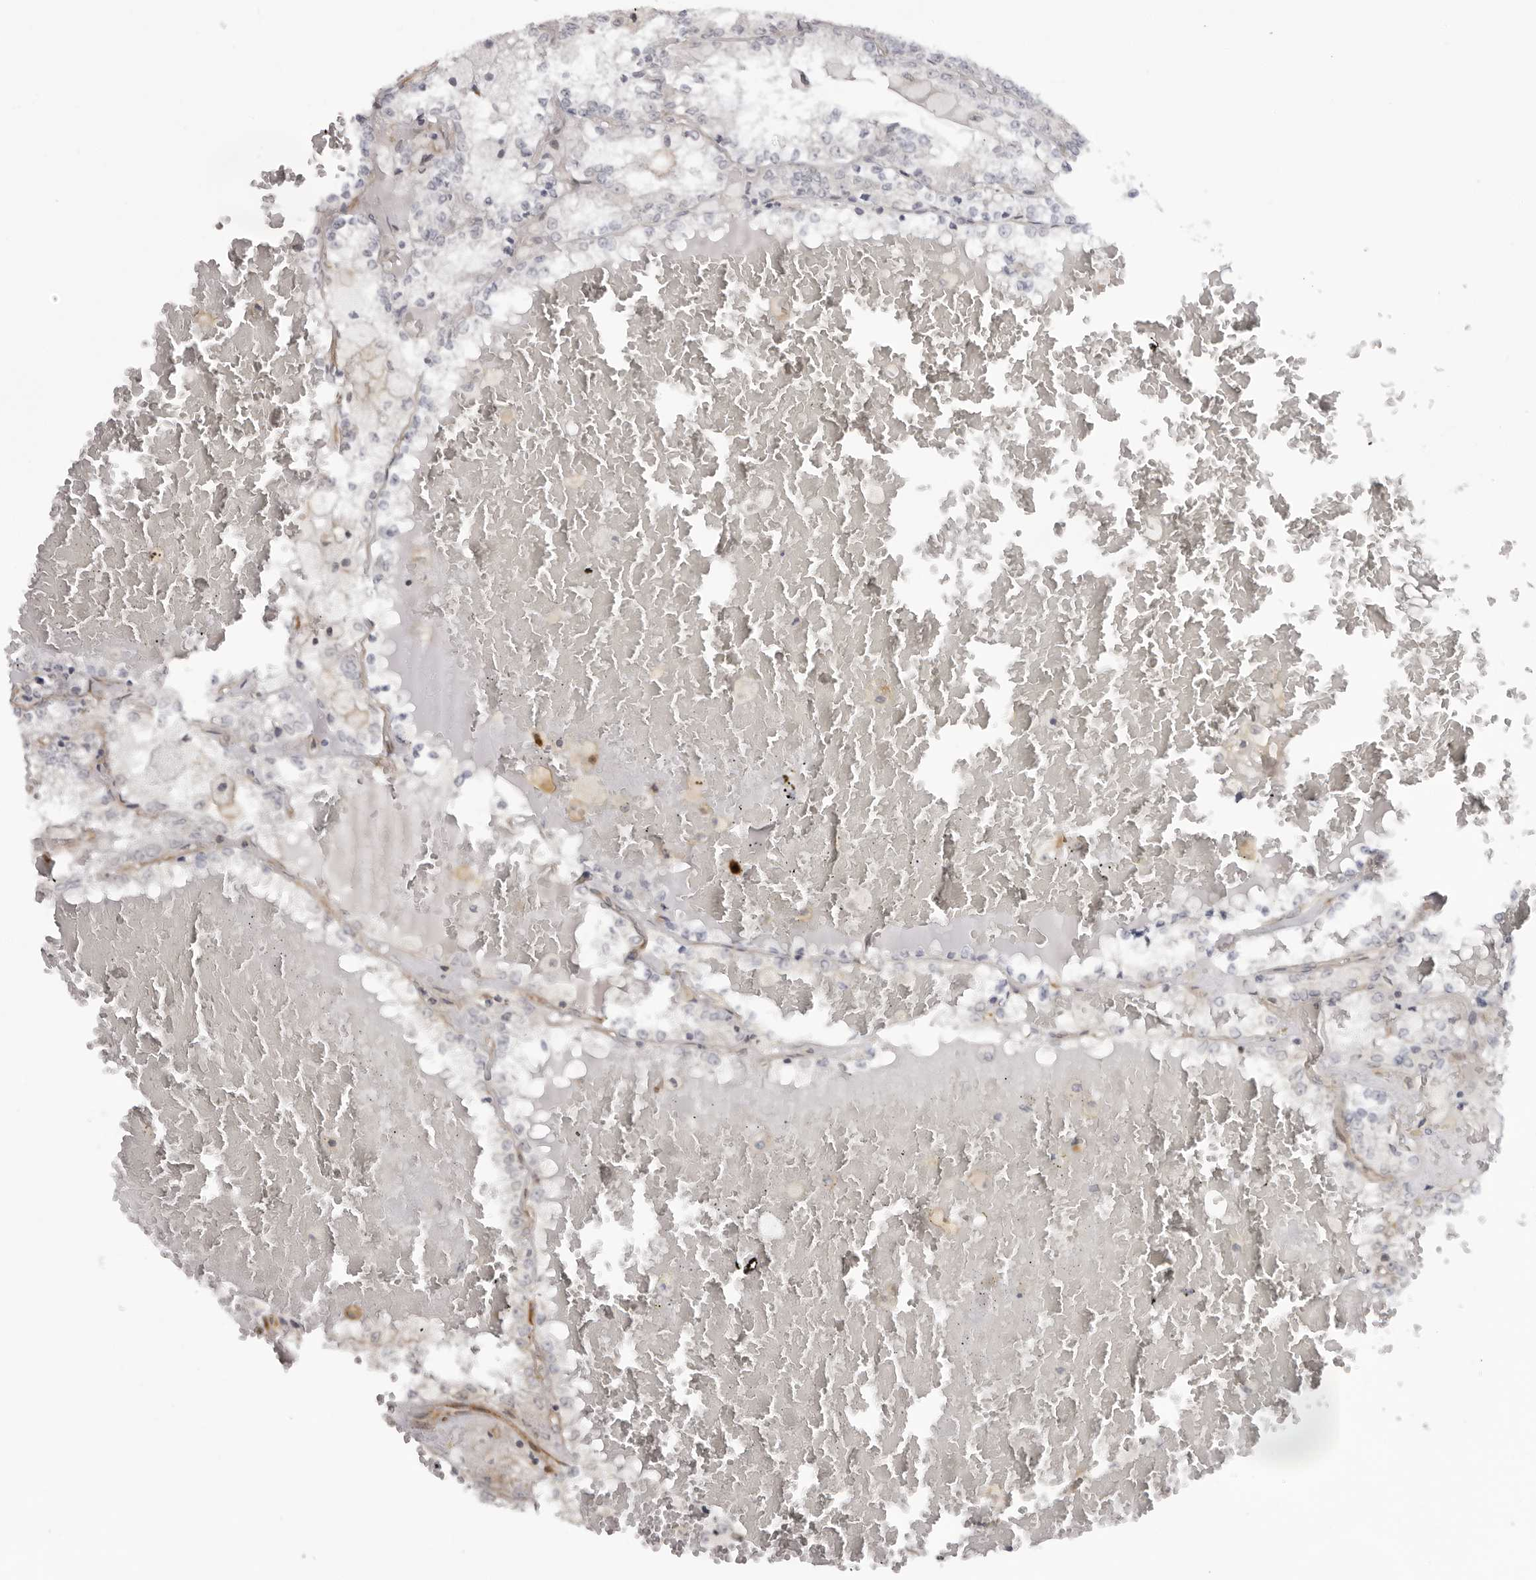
{"staining": {"intensity": "negative", "quantity": "none", "location": "none"}, "tissue": "renal cancer", "cell_type": "Tumor cells", "image_type": "cancer", "snomed": [{"axis": "morphology", "description": "Adenocarcinoma, NOS"}, {"axis": "topography", "description": "Kidney"}], "caption": "A high-resolution image shows immunohistochemistry (IHC) staining of renal adenocarcinoma, which reveals no significant staining in tumor cells.", "gene": "SRGAP2", "patient": {"sex": "female", "age": 56}}